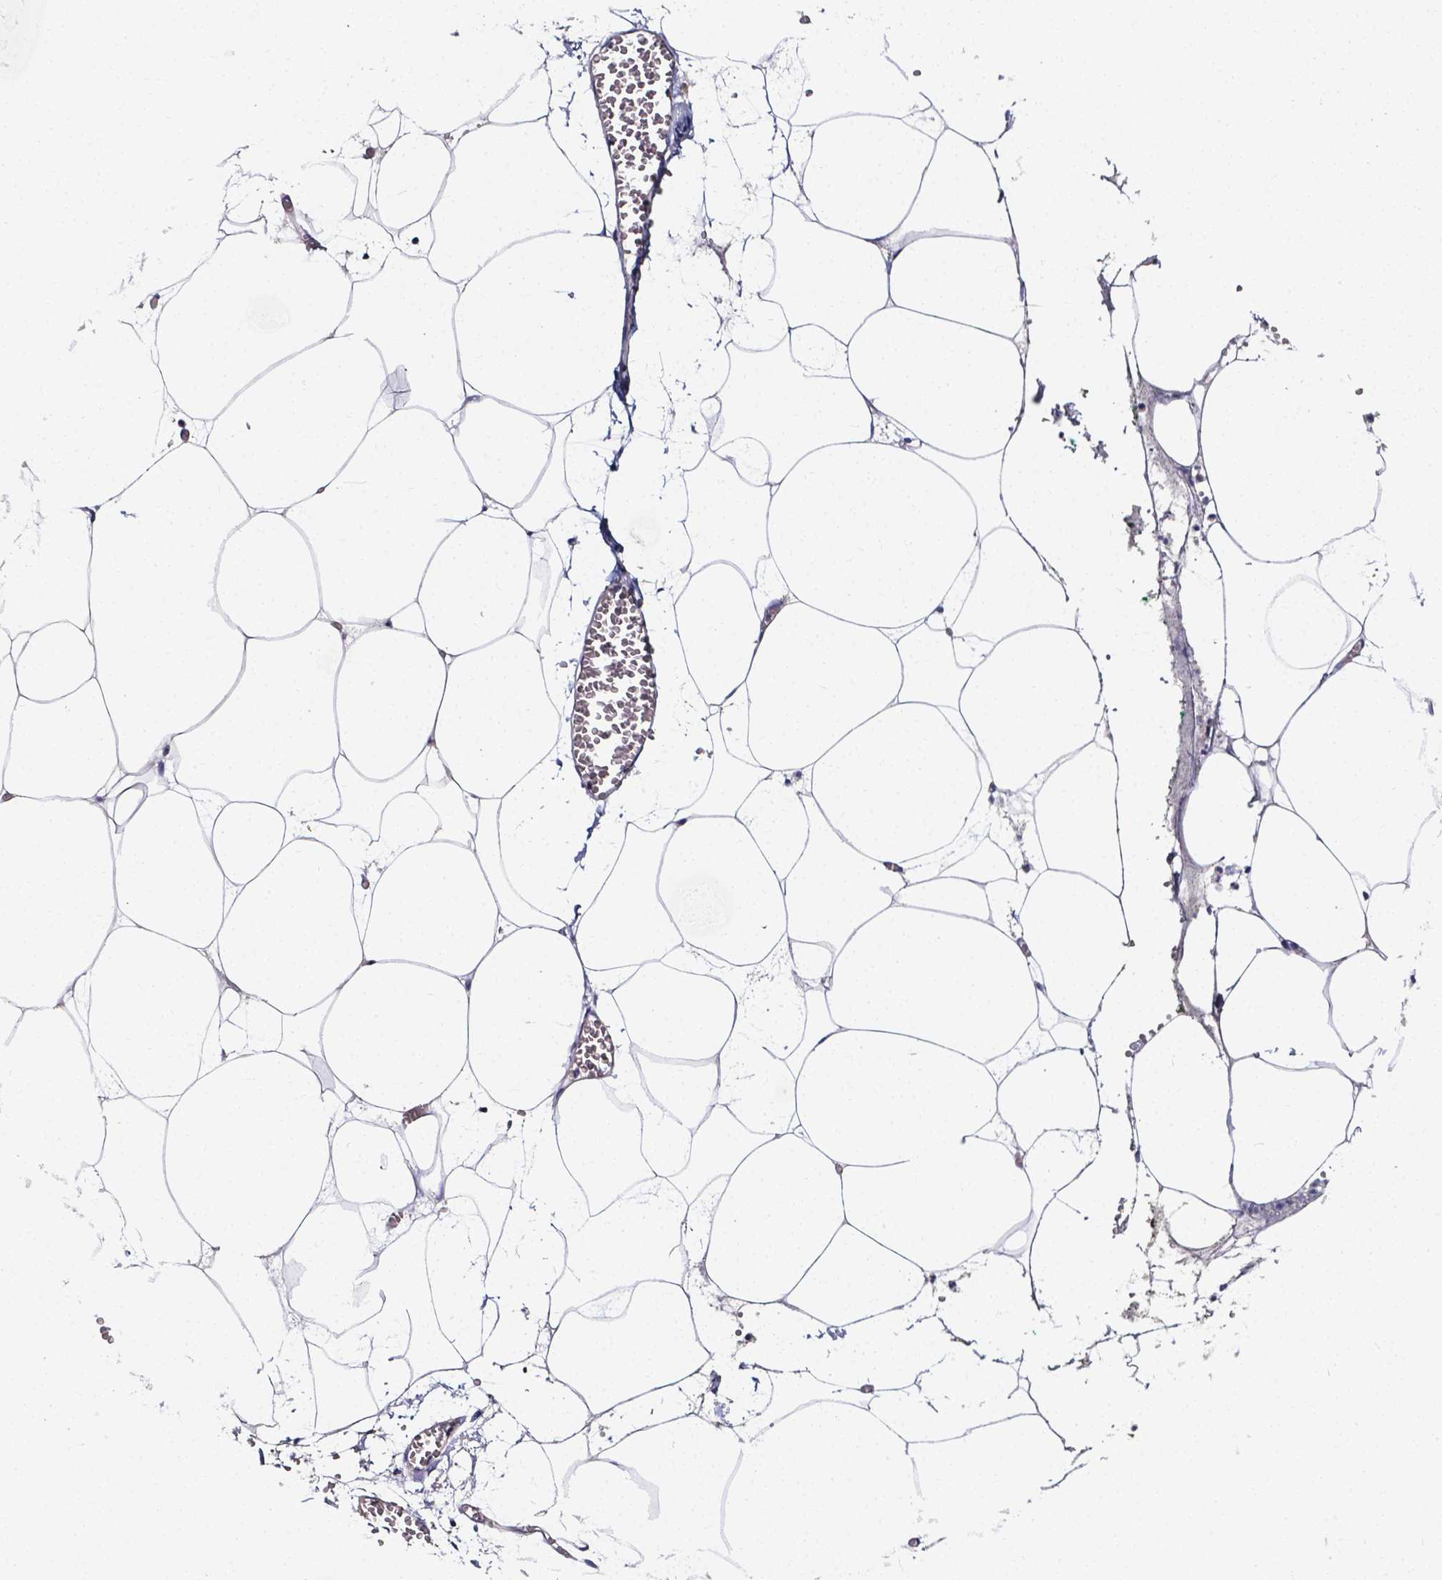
{"staining": {"intensity": "negative", "quantity": "none", "location": "none"}, "tissue": "adipose tissue", "cell_type": "Adipocytes", "image_type": "normal", "snomed": [{"axis": "morphology", "description": "Normal tissue, NOS"}, {"axis": "topography", "description": "Adipose tissue"}, {"axis": "topography", "description": "Pancreas"}, {"axis": "topography", "description": "Peripheral nerve tissue"}], "caption": "Immunohistochemical staining of benign adipose tissue demonstrates no significant staining in adipocytes.", "gene": "CACNG8", "patient": {"sex": "female", "age": 58}}